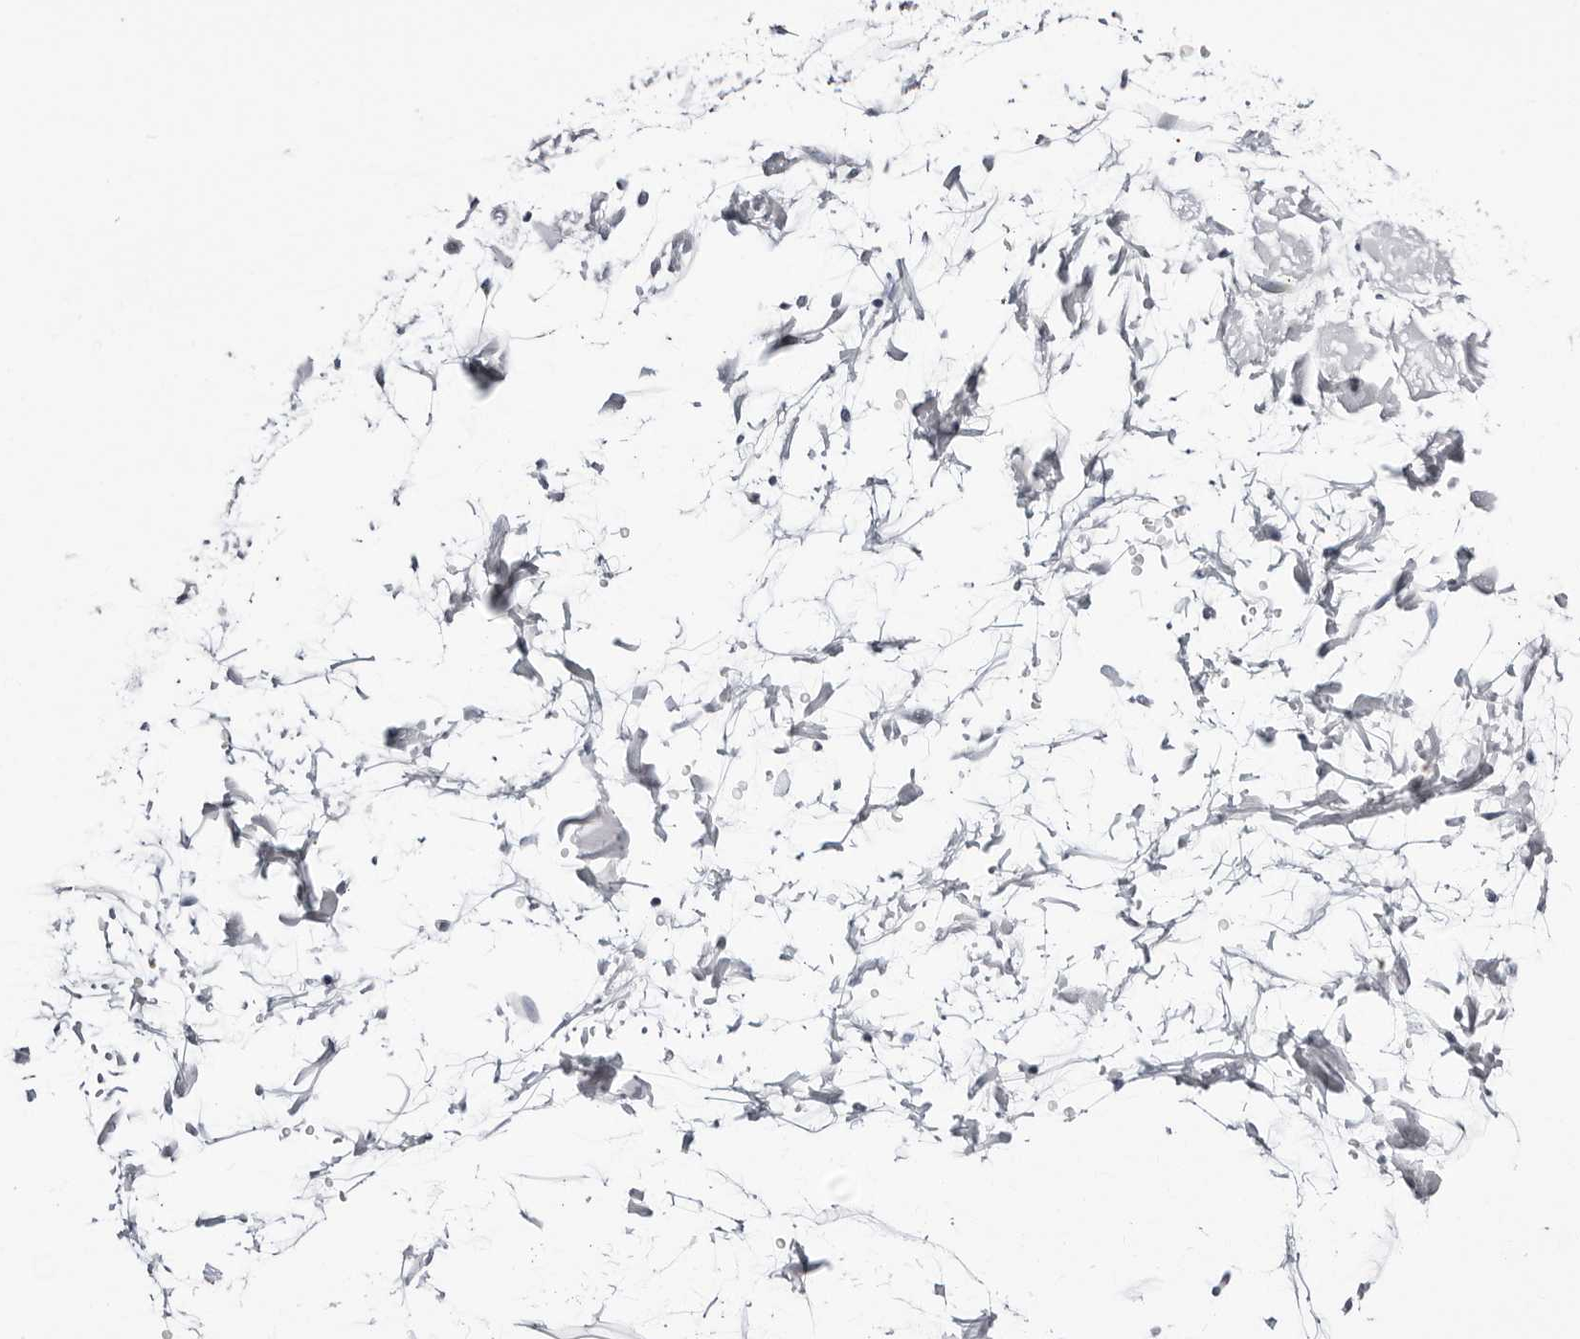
{"staining": {"intensity": "negative", "quantity": "none", "location": "none"}, "tissue": "adipose tissue", "cell_type": "Adipocytes", "image_type": "normal", "snomed": [{"axis": "morphology", "description": "Normal tissue, NOS"}, {"axis": "topography", "description": "Soft tissue"}], "caption": "High power microscopy photomicrograph of an IHC micrograph of benign adipose tissue, revealing no significant positivity in adipocytes.", "gene": "VEZF1", "patient": {"sex": "male", "age": 72}}